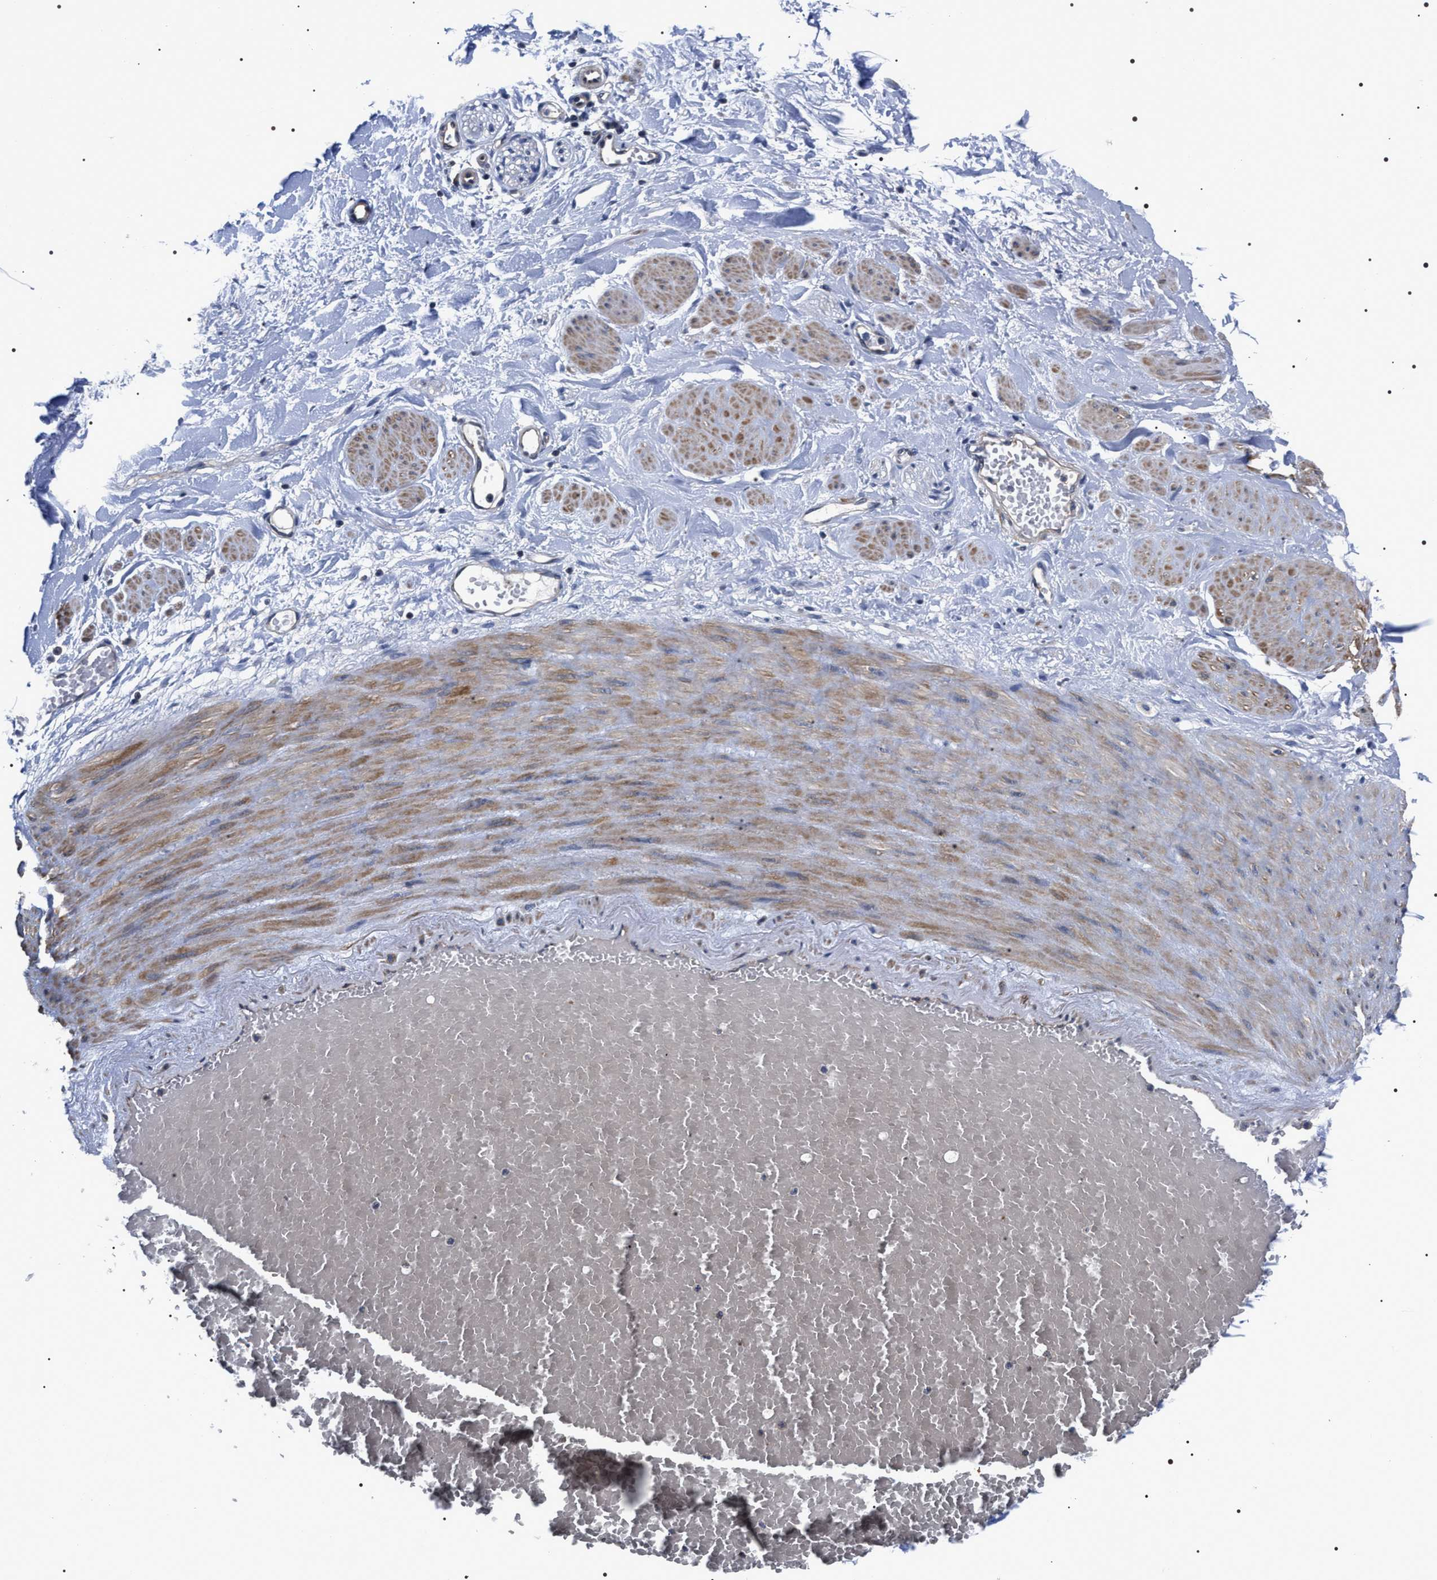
{"staining": {"intensity": "negative", "quantity": "none", "location": "none"}, "tissue": "adipose tissue", "cell_type": "Adipocytes", "image_type": "normal", "snomed": [{"axis": "morphology", "description": "Normal tissue, NOS"}, {"axis": "topography", "description": "Soft tissue"}, {"axis": "topography", "description": "Vascular tissue"}], "caption": "This is an immunohistochemistry (IHC) image of normal adipose tissue. There is no staining in adipocytes.", "gene": "MIS18A", "patient": {"sex": "female", "age": 35}}